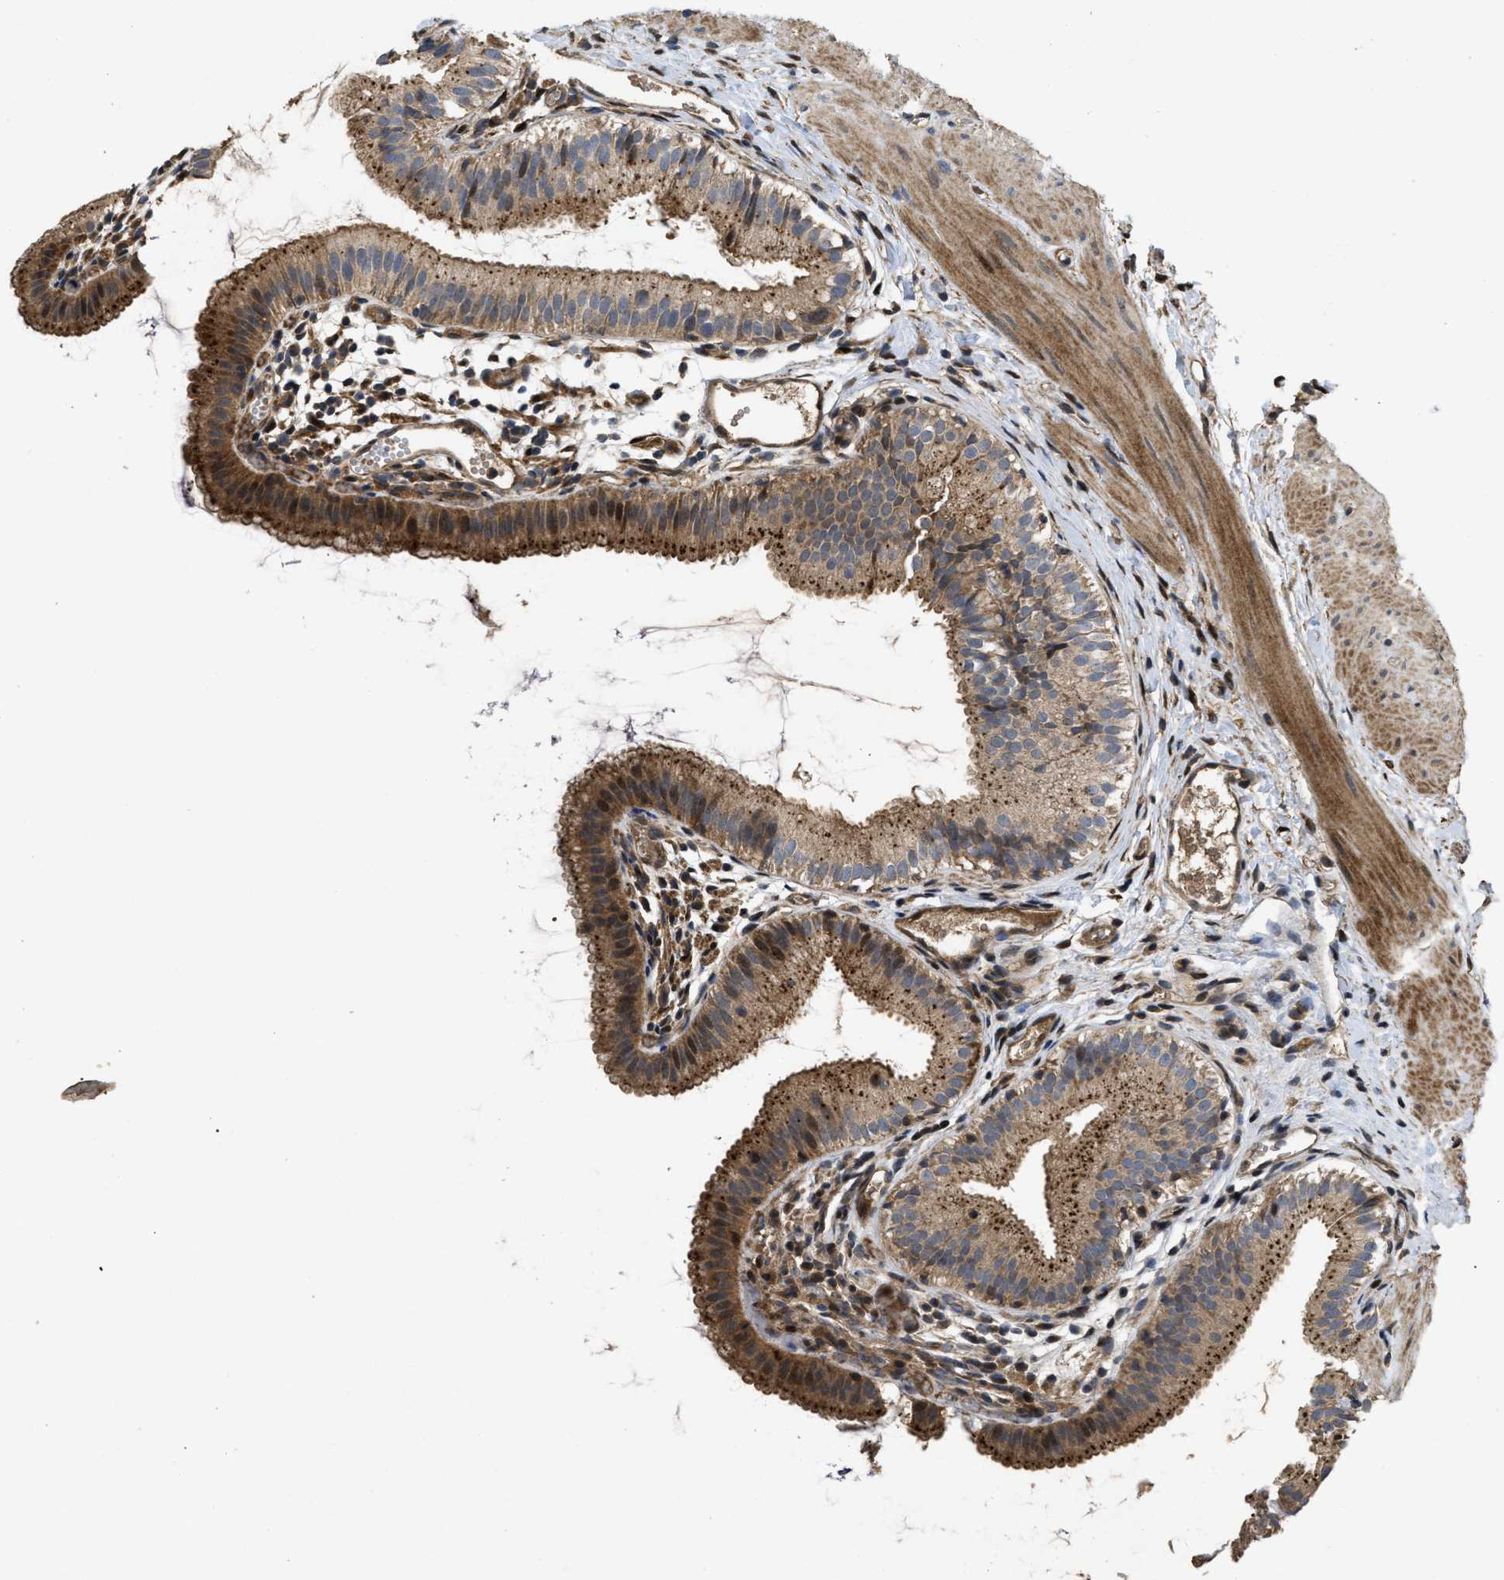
{"staining": {"intensity": "strong", "quantity": ">75%", "location": "cytoplasmic/membranous,nuclear"}, "tissue": "gallbladder", "cell_type": "Glandular cells", "image_type": "normal", "snomed": [{"axis": "morphology", "description": "Normal tissue, NOS"}, {"axis": "topography", "description": "Gallbladder"}], "caption": "Immunohistochemical staining of normal human gallbladder displays strong cytoplasmic/membranous,nuclear protein staining in about >75% of glandular cells.", "gene": "CBR3", "patient": {"sex": "female", "age": 26}}